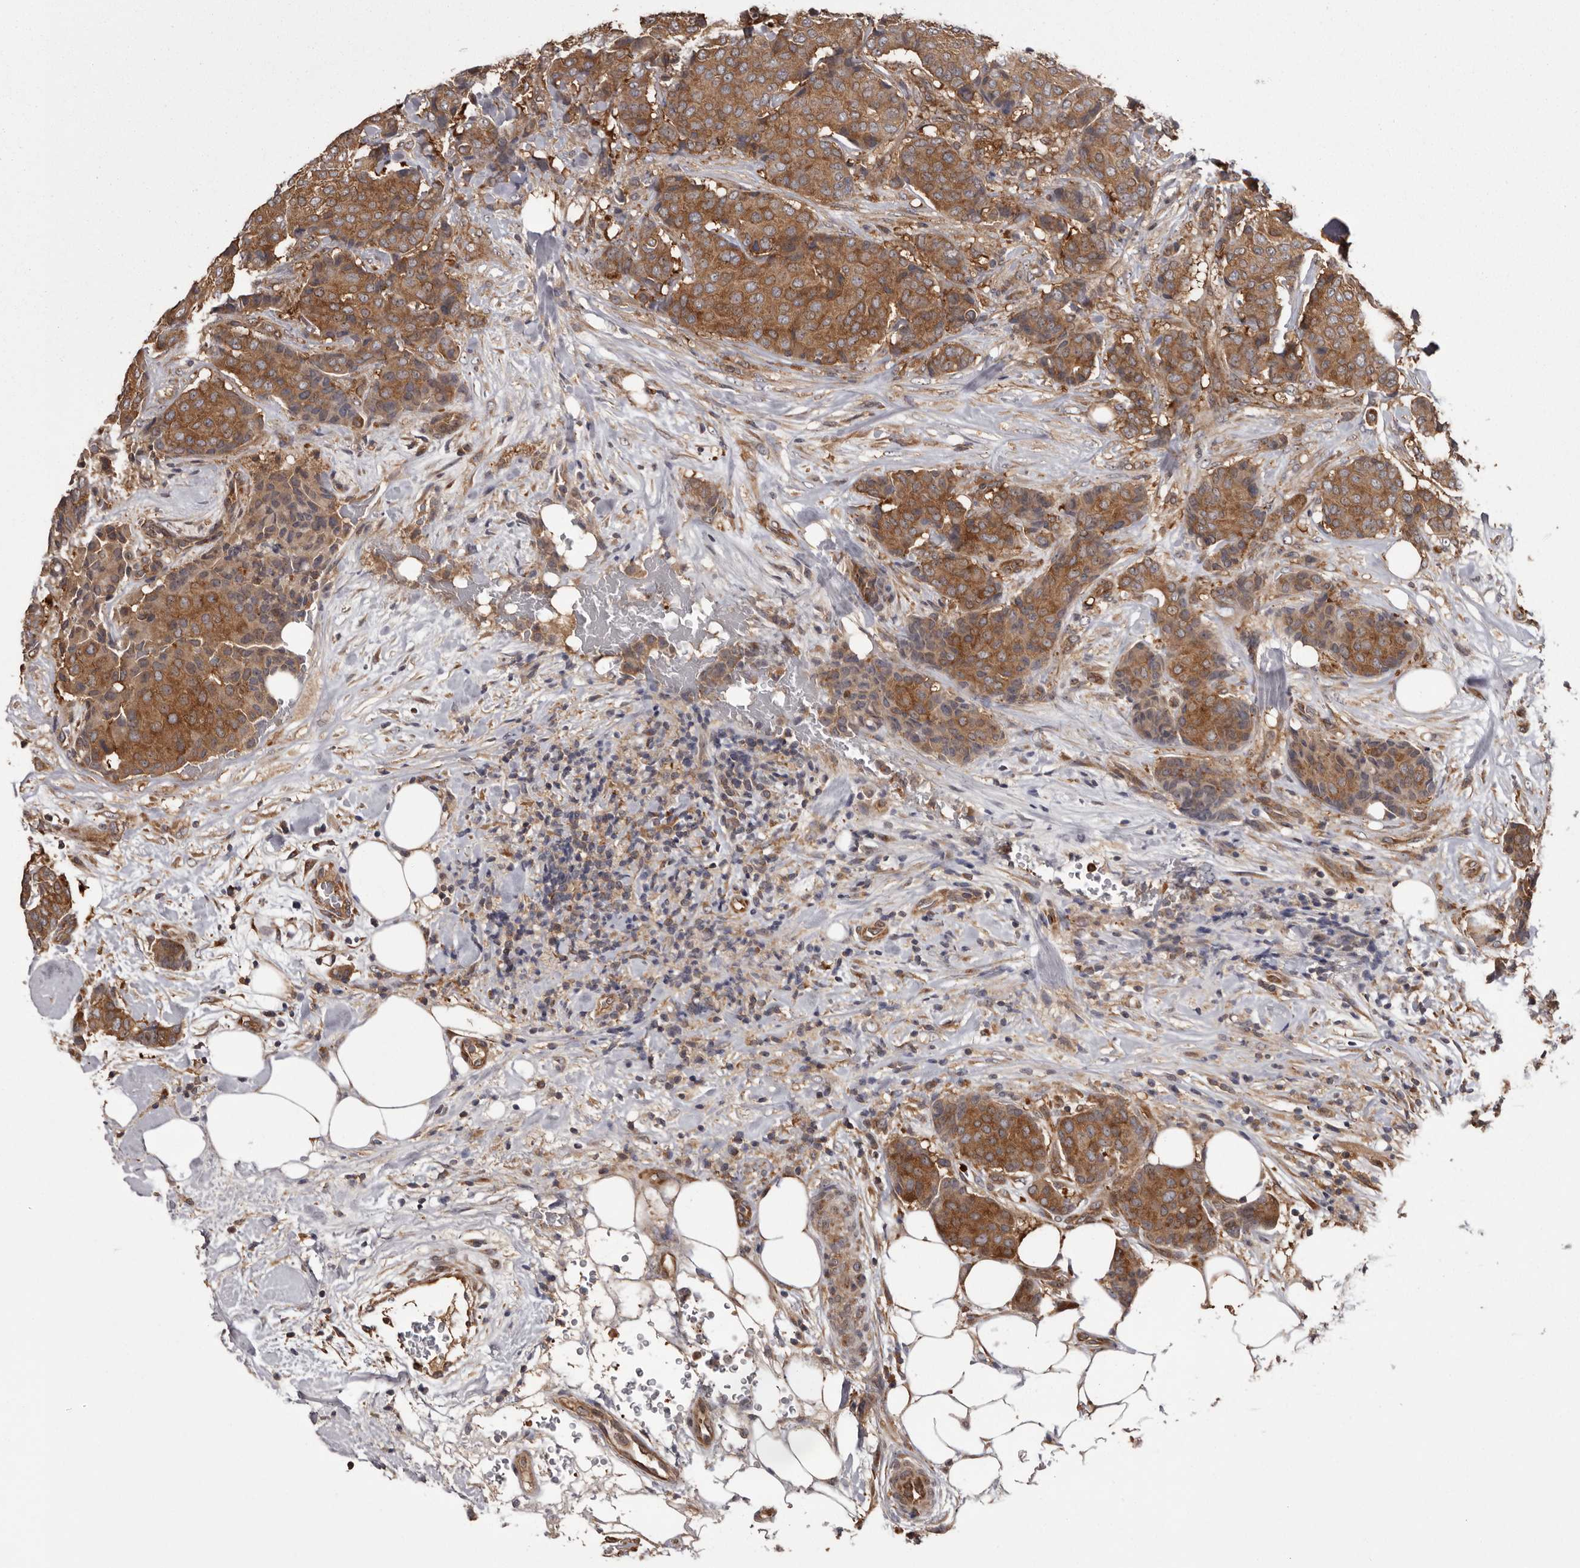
{"staining": {"intensity": "moderate", "quantity": ">75%", "location": "cytoplasmic/membranous"}, "tissue": "breast cancer", "cell_type": "Tumor cells", "image_type": "cancer", "snomed": [{"axis": "morphology", "description": "Duct carcinoma"}, {"axis": "topography", "description": "Breast"}], "caption": "Immunohistochemistry (IHC) of breast intraductal carcinoma demonstrates medium levels of moderate cytoplasmic/membranous staining in about >75% of tumor cells.", "gene": "DARS1", "patient": {"sex": "female", "age": 75}}